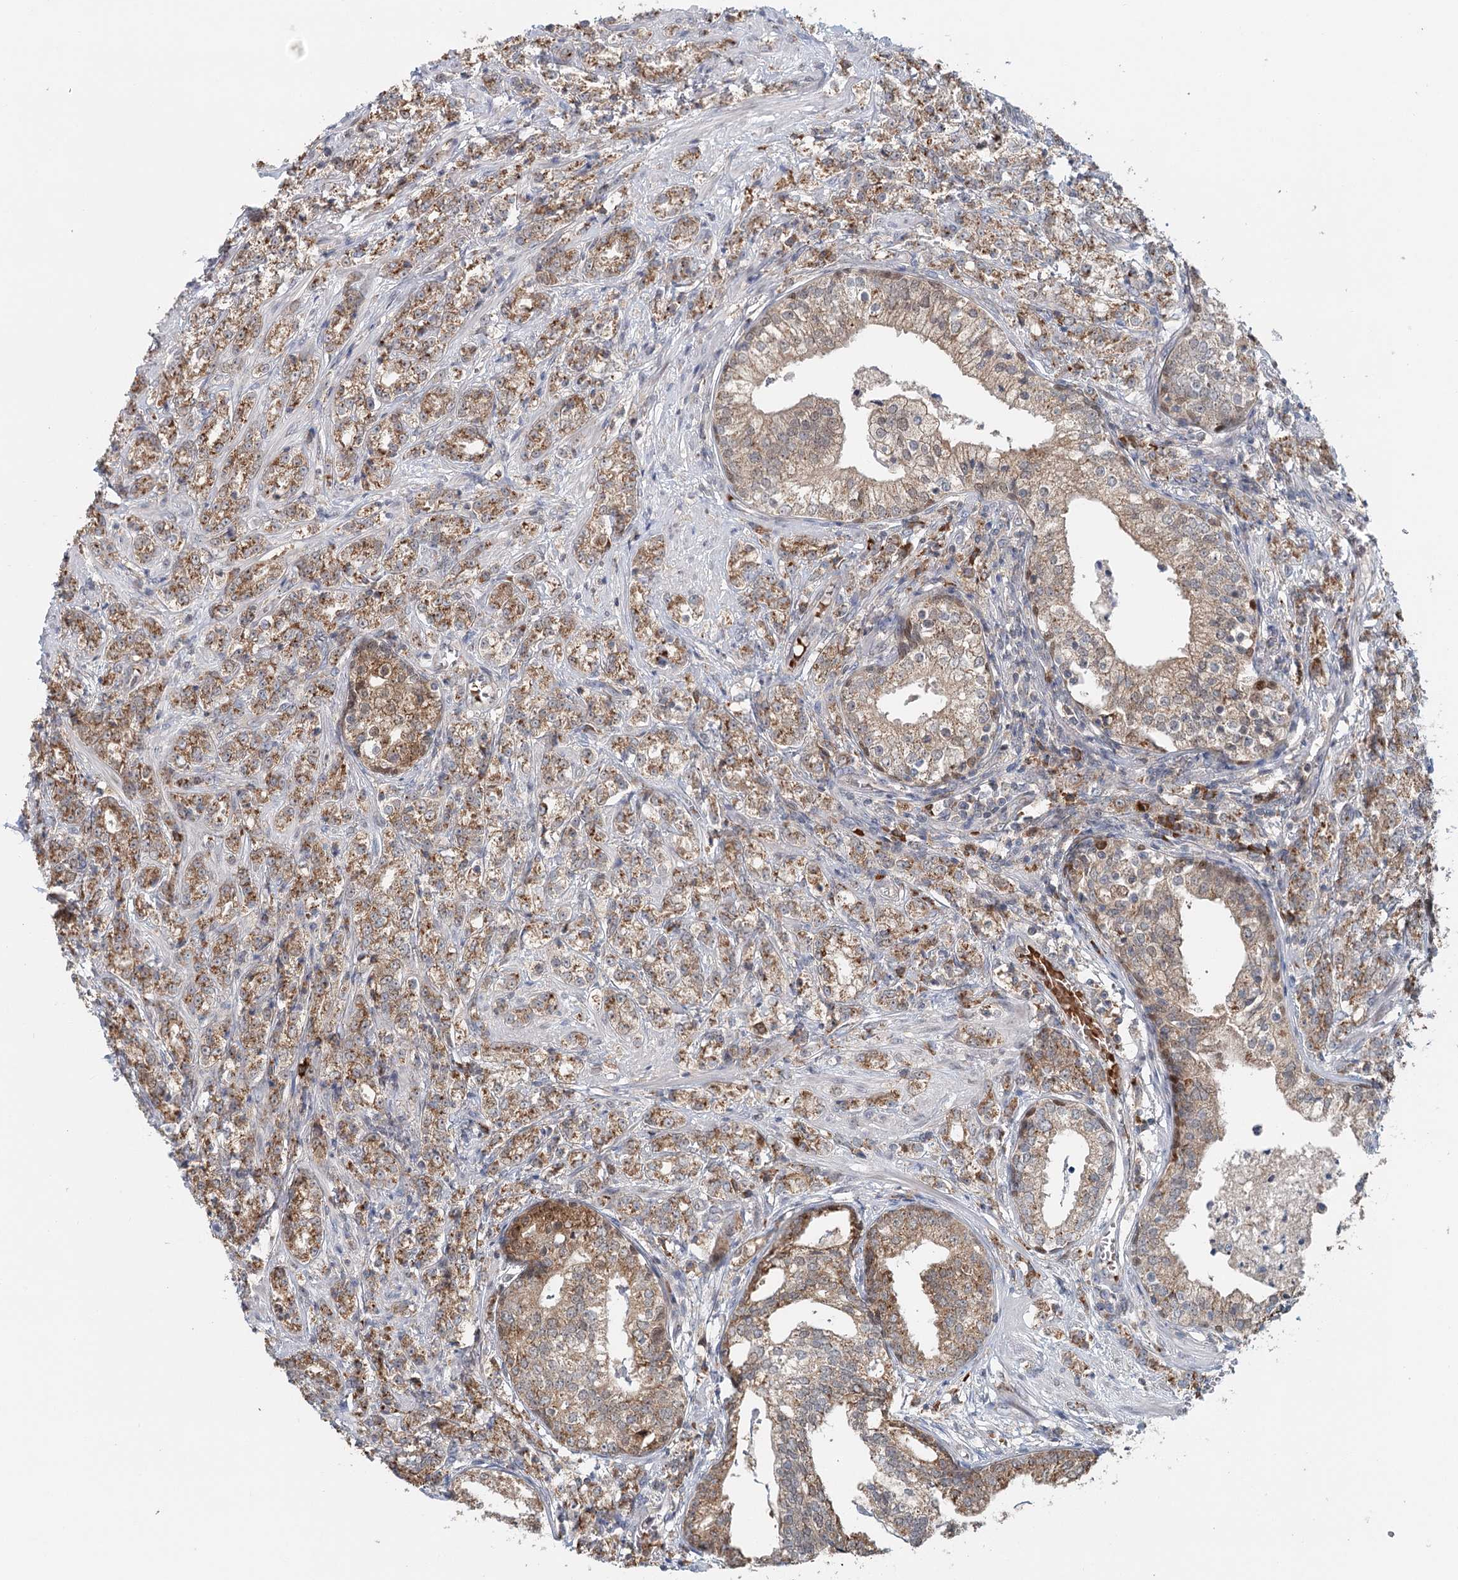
{"staining": {"intensity": "moderate", "quantity": ">75%", "location": "cytoplasmic/membranous"}, "tissue": "prostate cancer", "cell_type": "Tumor cells", "image_type": "cancer", "snomed": [{"axis": "morphology", "description": "Adenocarcinoma, High grade"}, {"axis": "topography", "description": "Prostate"}], "caption": "Human prostate adenocarcinoma (high-grade) stained with a protein marker shows moderate staining in tumor cells.", "gene": "ADK", "patient": {"sex": "male", "age": 69}}